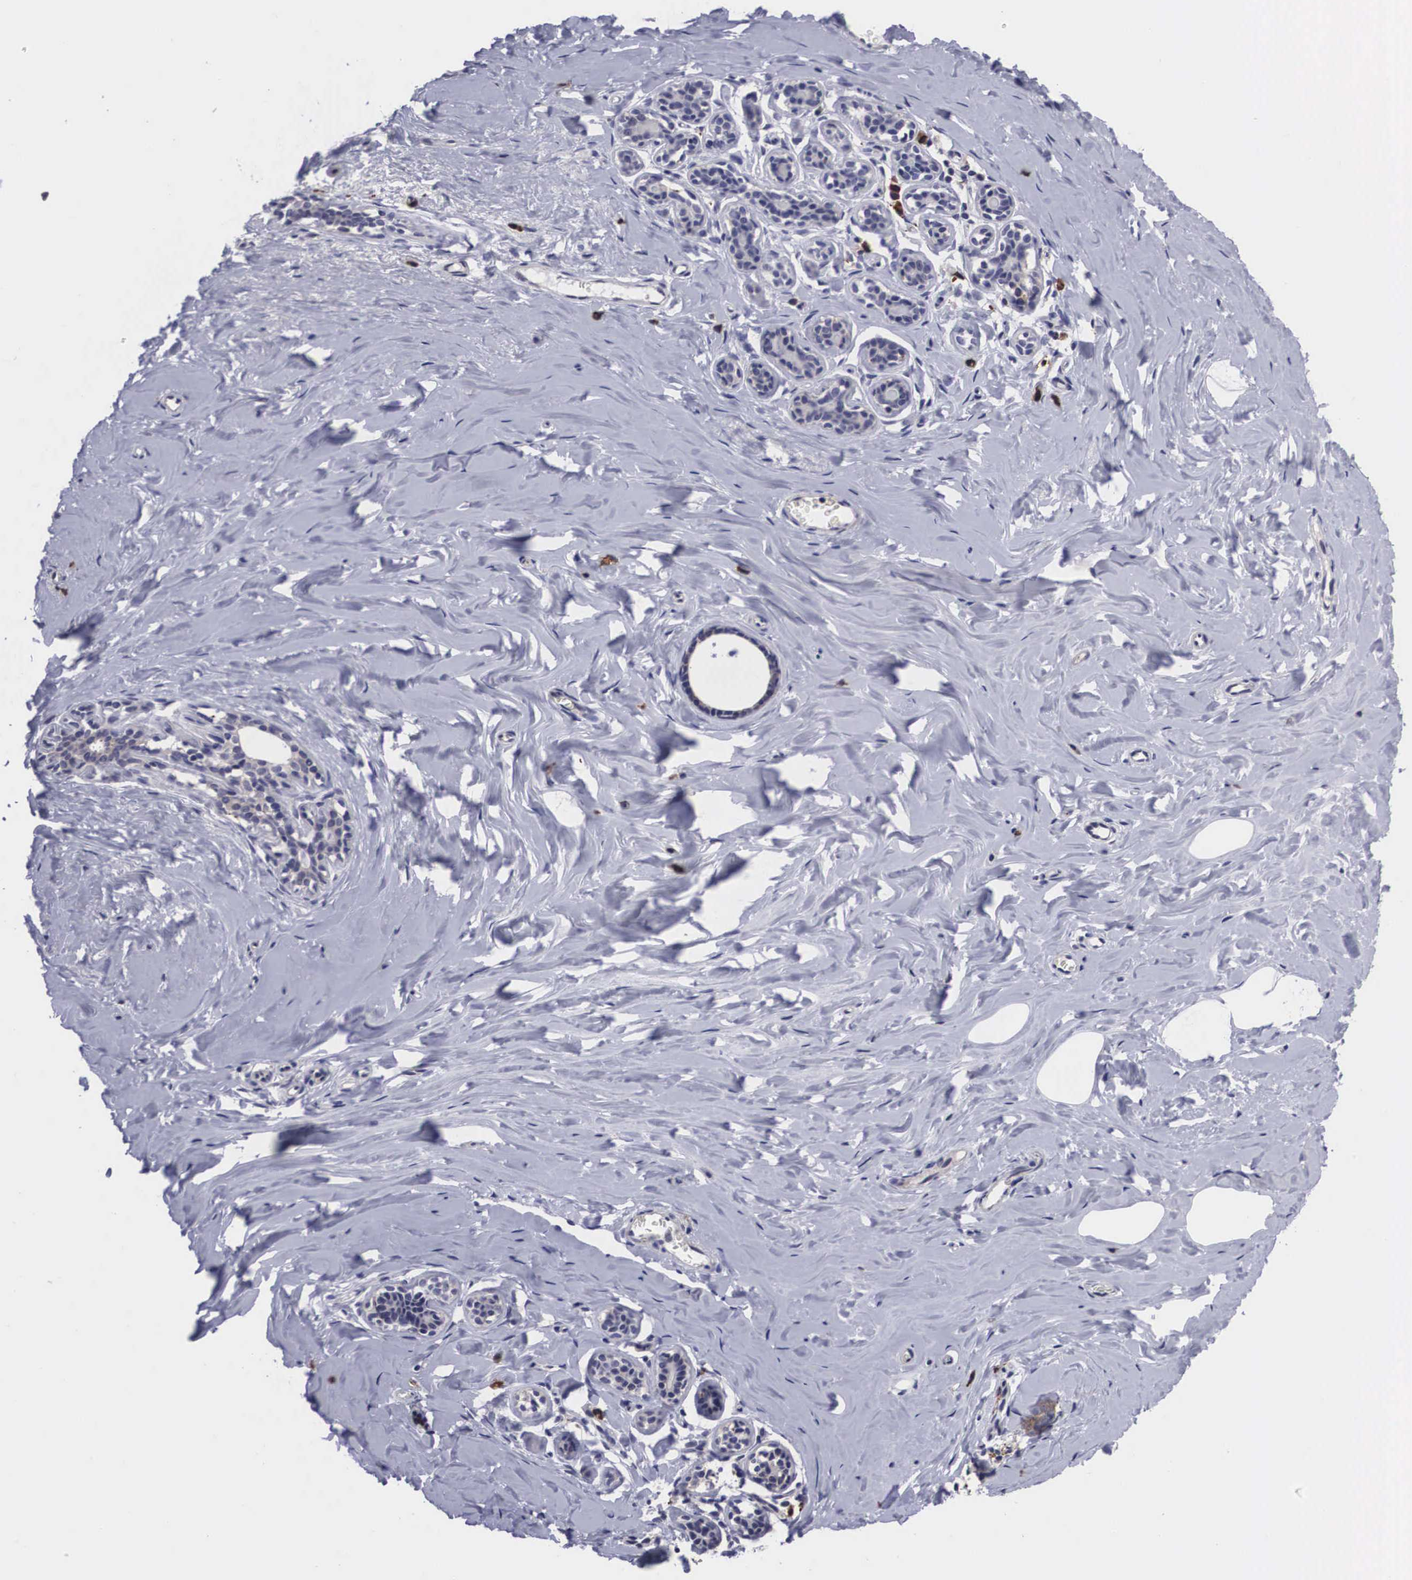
{"staining": {"intensity": "negative", "quantity": "none", "location": "none"}, "tissue": "breast", "cell_type": "Adipocytes", "image_type": "normal", "snomed": [{"axis": "morphology", "description": "Normal tissue, NOS"}, {"axis": "topography", "description": "Breast"}], "caption": "IHC histopathology image of unremarkable human breast stained for a protein (brown), which displays no expression in adipocytes. (Stains: DAB (3,3'-diaminobenzidine) immunohistochemistry (IHC) with hematoxylin counter stain, Microscopy: brightfield microscopy at high magnification).", "gene": "CRELD2", "patient": {"sex": "female", "age": 45}}